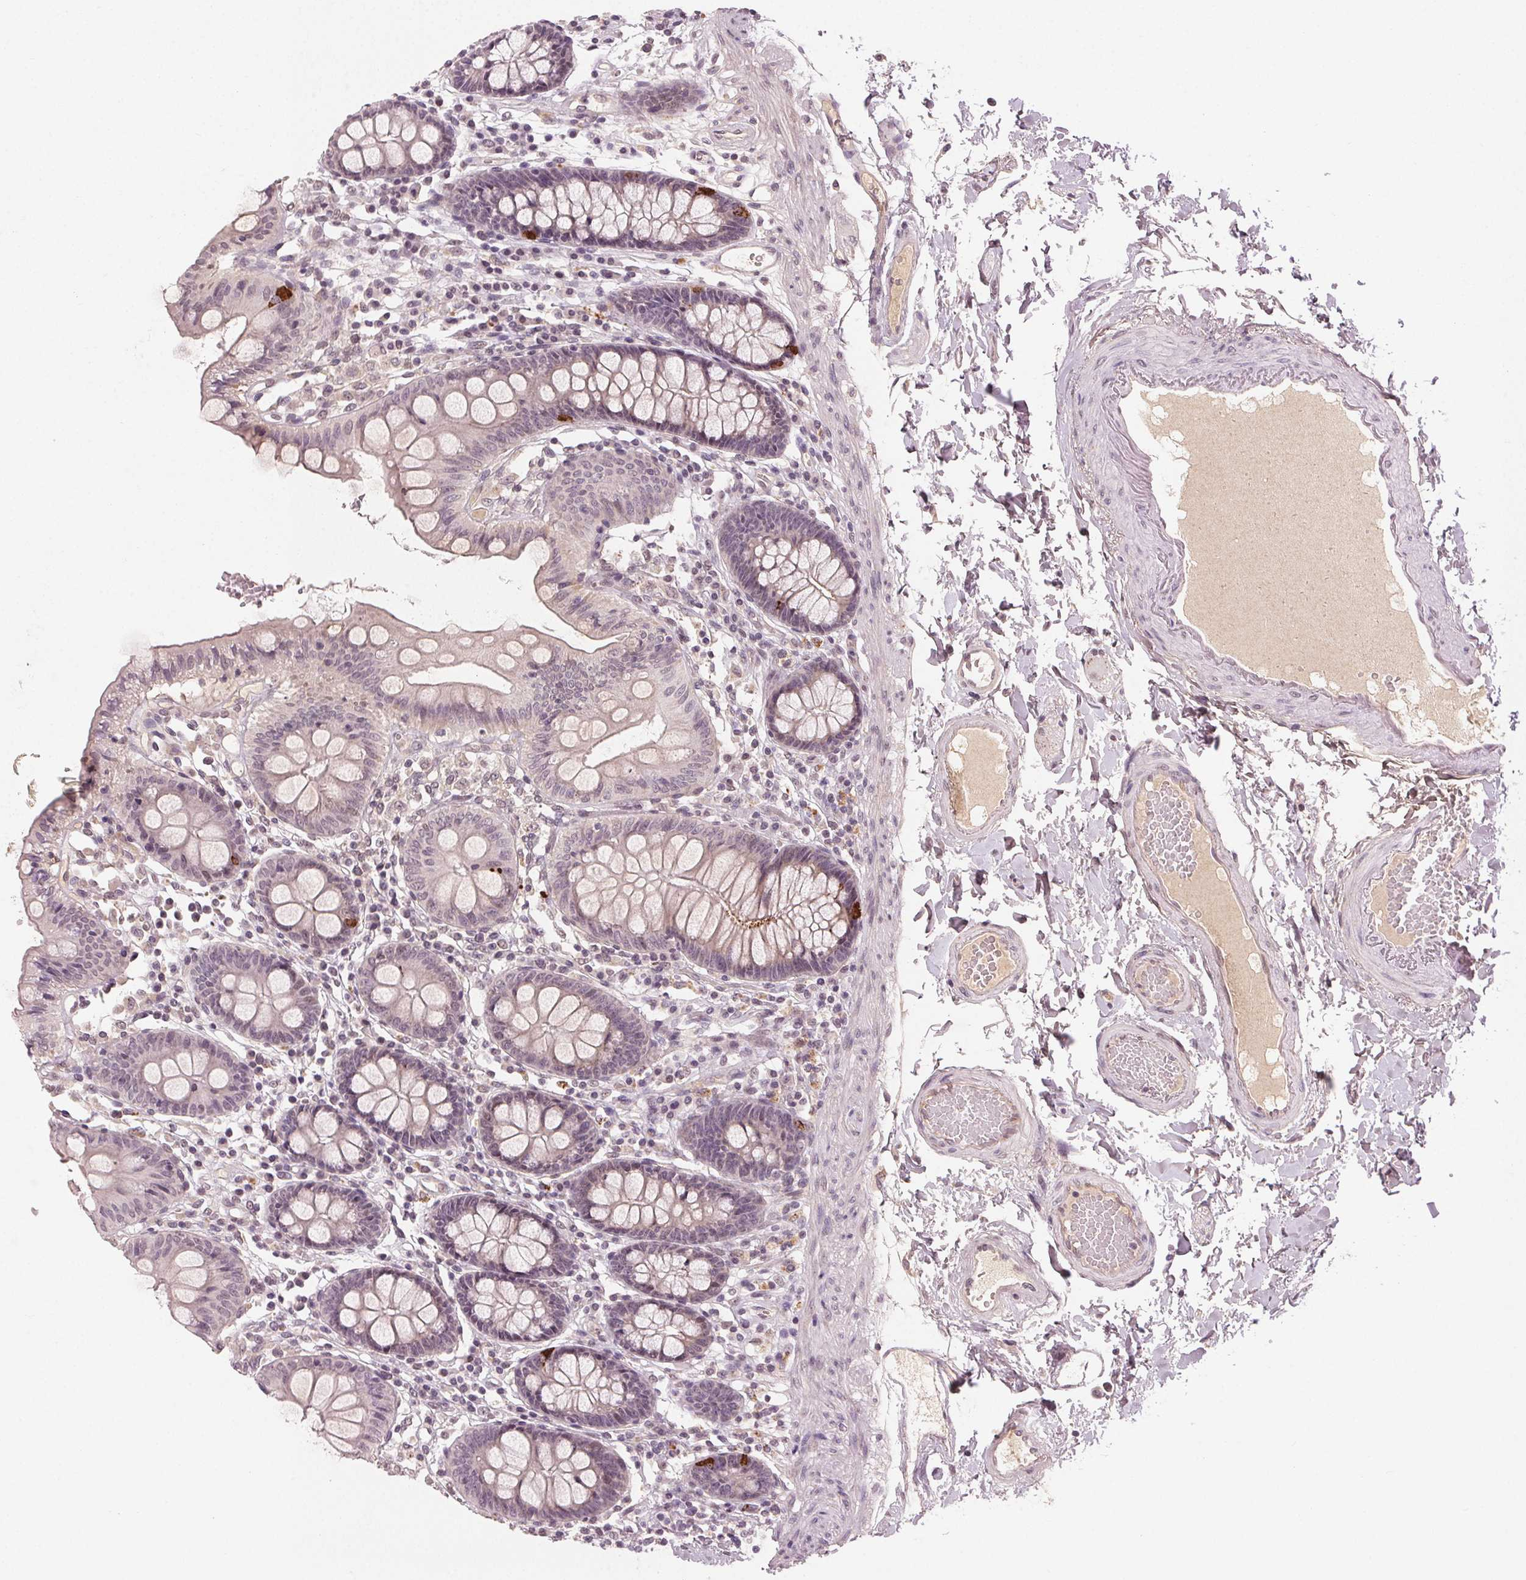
{"staining": {"intensity": "negative", "quantity": "none", "location": "none"}, "tissue": "colon", "cell_type": "Endothelial cells", "image_type": "normal", "snomed": [{"axis": "morphology", "description": "Normal tissue, NOS"}, {"axis": "topography", "description": "Colon"}], "caption": "This is an IHC micrograph of benign colon. There is no positivity in endothelial cells.", "gene": "TUB", "patient": {"sex": "male", "age": 84}}